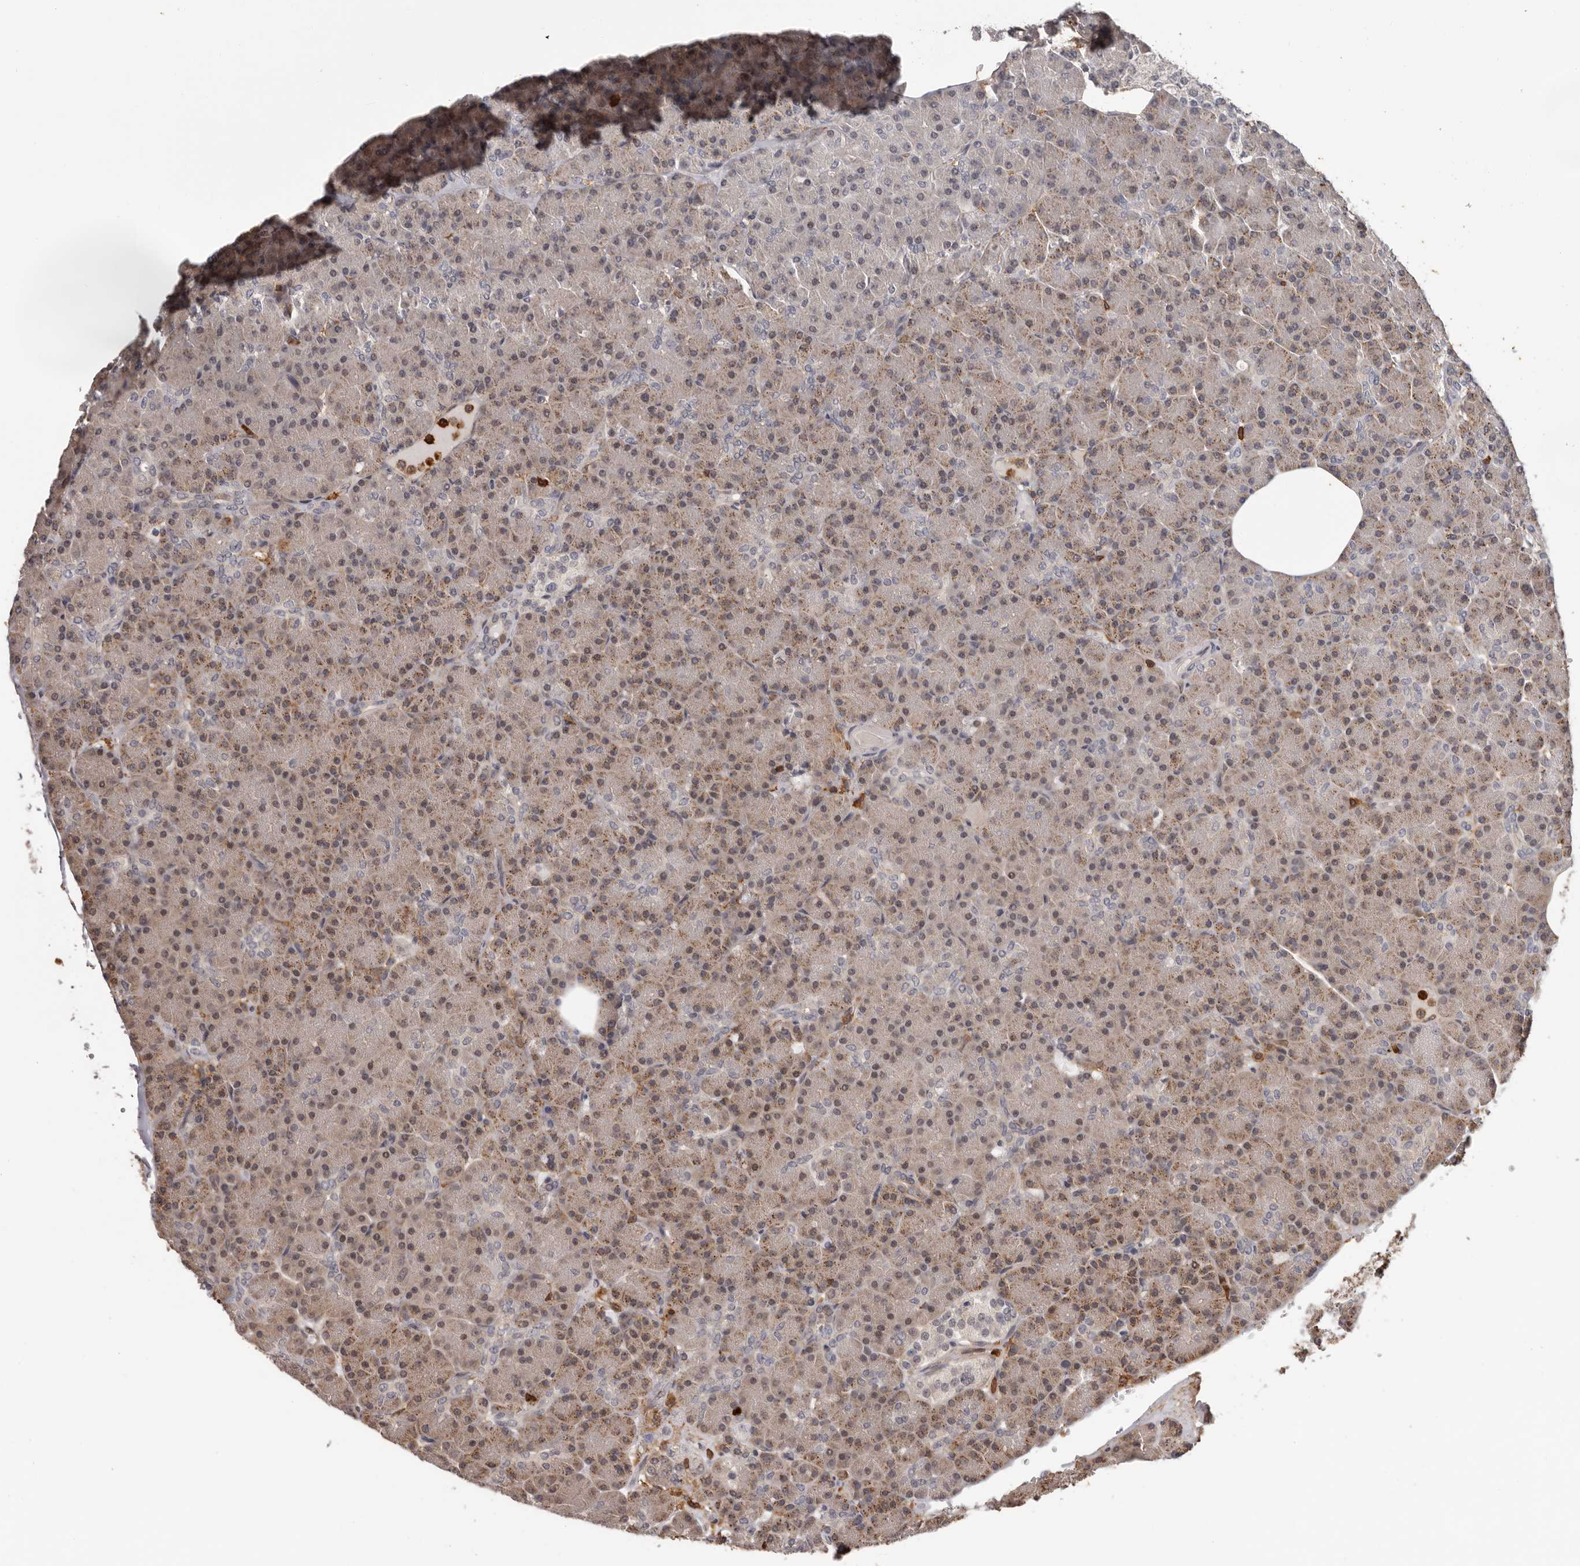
{"staining": {"intensity": "weak", "quantity": ">75%", "location": "cytoplasmic/membranous,nuclear"}, "tissue": "pancreas", "cell_type": "Exocrine glandular cells", "image_type": "normal", "snomed": [{"axis": "morphology", "description": "Normal tissue, NOS"}, {"axis": "topography", "description": "Pancreas"}], "caption": "DAB immunohistochemical staining of benign human pancreas reveals weak cytoplasmic/membranous,nuclear protein staining in about >75% of exocrine glandular cells. (Stains: DAB (3,3'-diaminobenzidine) in brown, nuclei in blue, Microscopy: brightfield microscopy at high magnification).", "gene": "PRR12", "patient": {"sex": "female", "age": 43}}